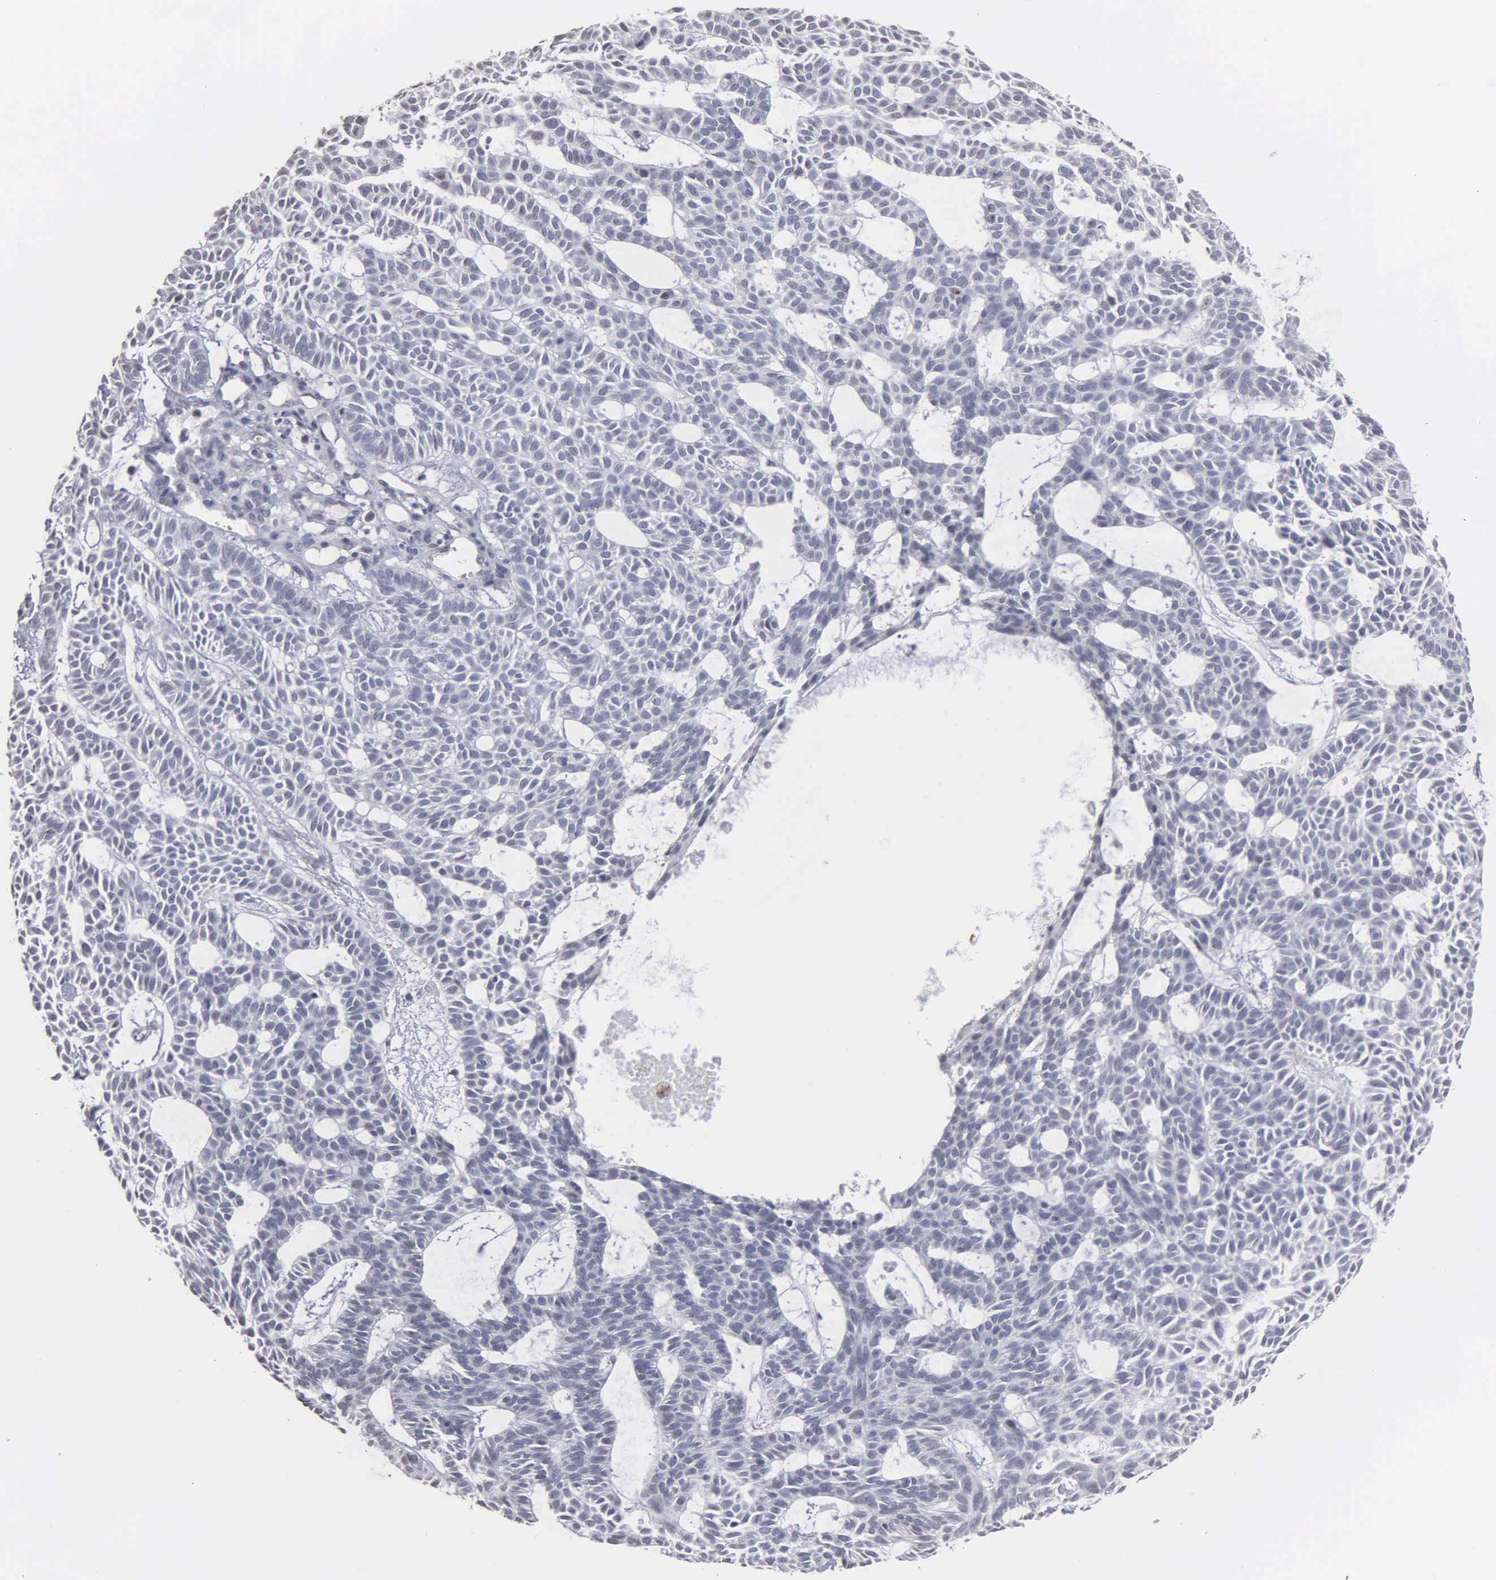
{"staining": {"intensity": "negative", "quantity": "none", "location": "none"}, "tissue": "skin cancer", "cell_type": "Tumor cells", "image_type": "cancer", "snomed": [{"axis": "morphology", "description": "Basal cell carcinoma"}, {"axis": "topography", "description": "Skin"}], "caption": "Immunohistochemistry histopathology image of neoplastic tissue: human basal cell carcinoma (skin) stained with DAB (3,3'-diaminobenzidine) exhibits no significant protein expression in tumor cells.", "gene": "UPB1", "patient": {"sex": "male", "age": 75}}